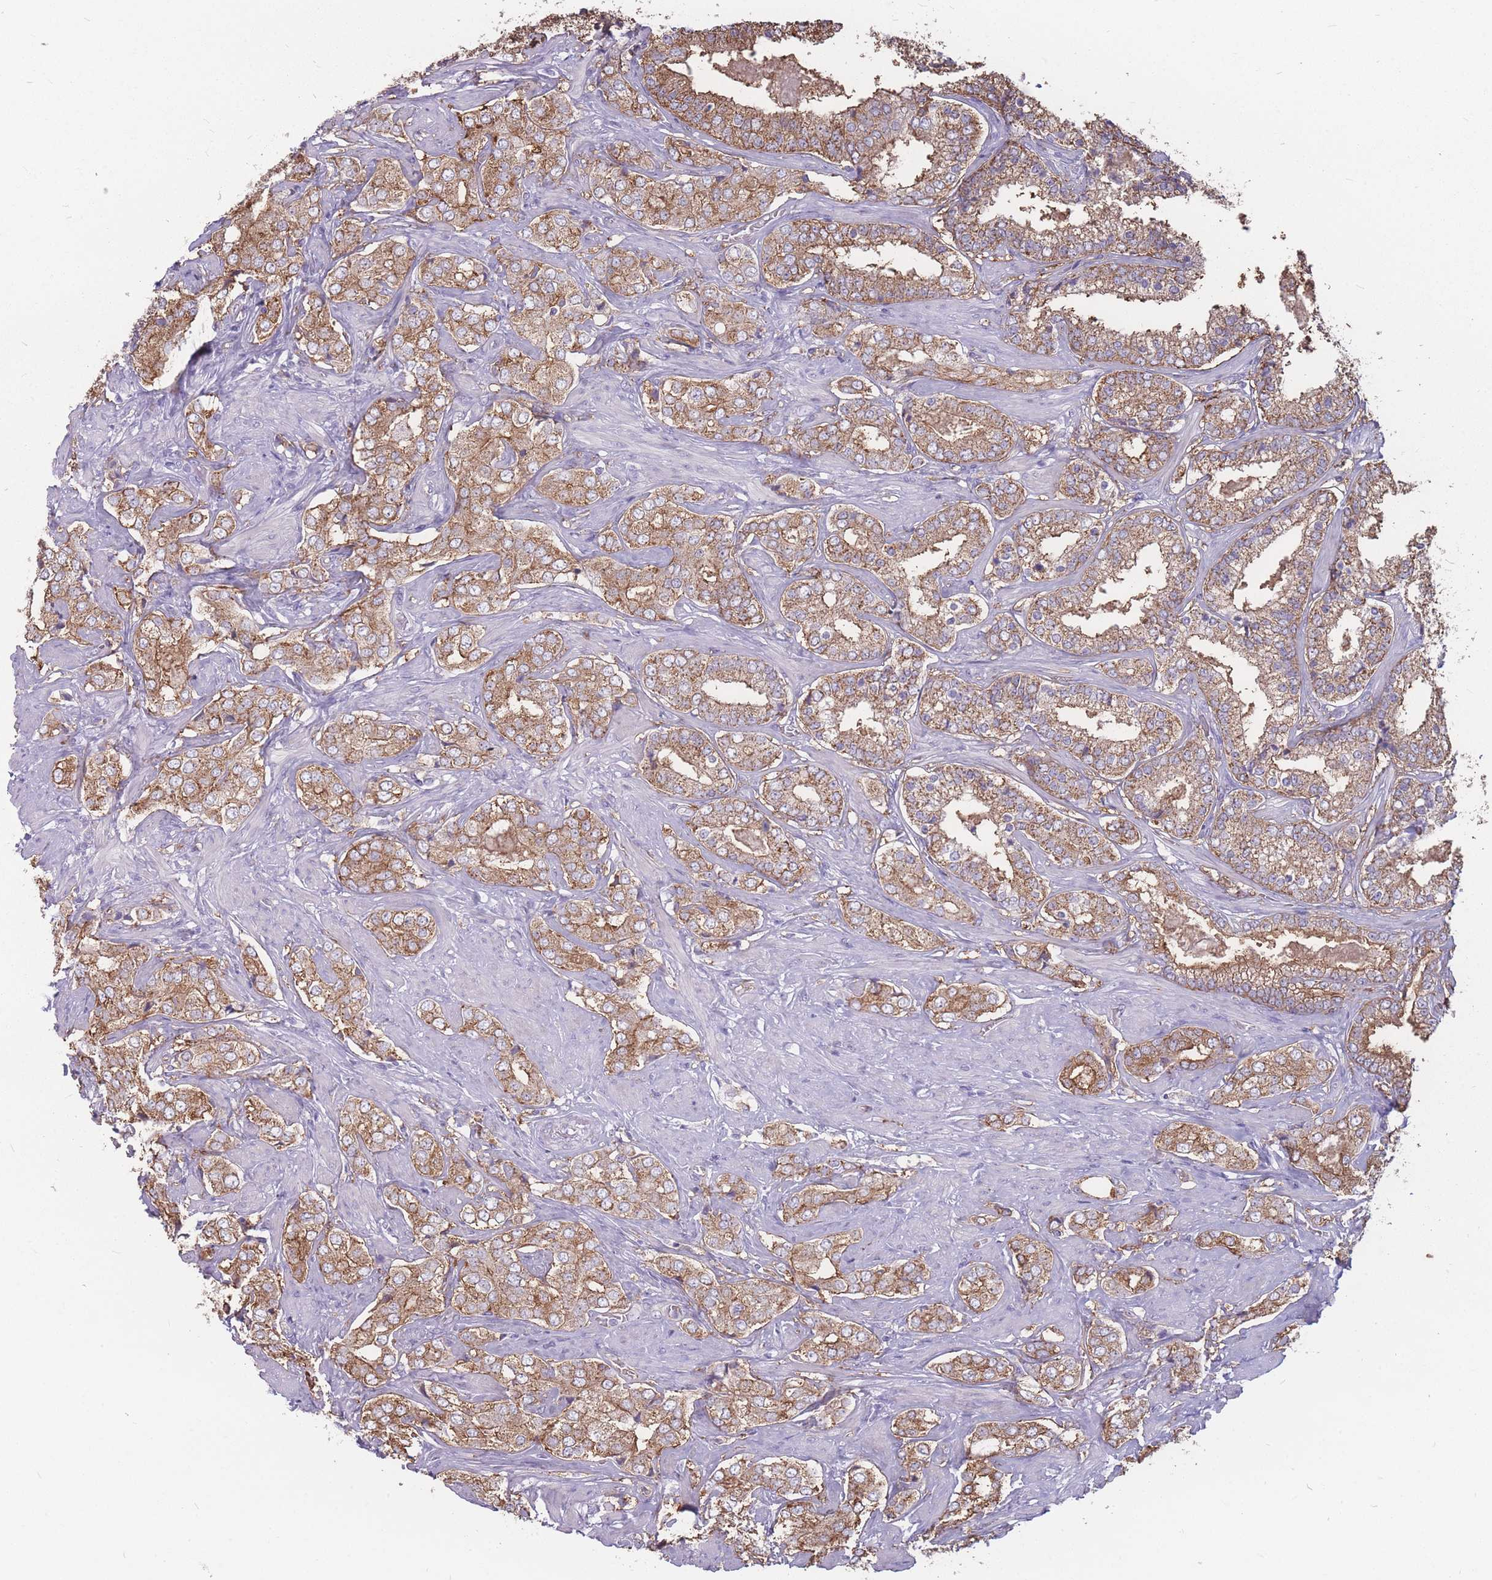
{"staining": {"intensity": "moderate", "quantity": ">75%", "location": "cytoplasmic/membranous"}, "tissue": "prostate cancer", "cell_type": "Tumor cells", "image_type": "cancer", "snomed": [{"axis": "morphology", "description": "Adenocarcinoma, High grade"}, {"axis": "topography", "description": "Prostate"}], "caption": "Immunohistochemical staining of prostate adenocarcinoma (high-grade) demonstrates medium levels of moderate cytoplasmic/membranous protein positivity in about >75% of tumor cells. (brown staining indicates protein expression, while blue staining denotes nuclei).", "gene": "GNA11", "patient": {"sex": "male", "age": 71}}